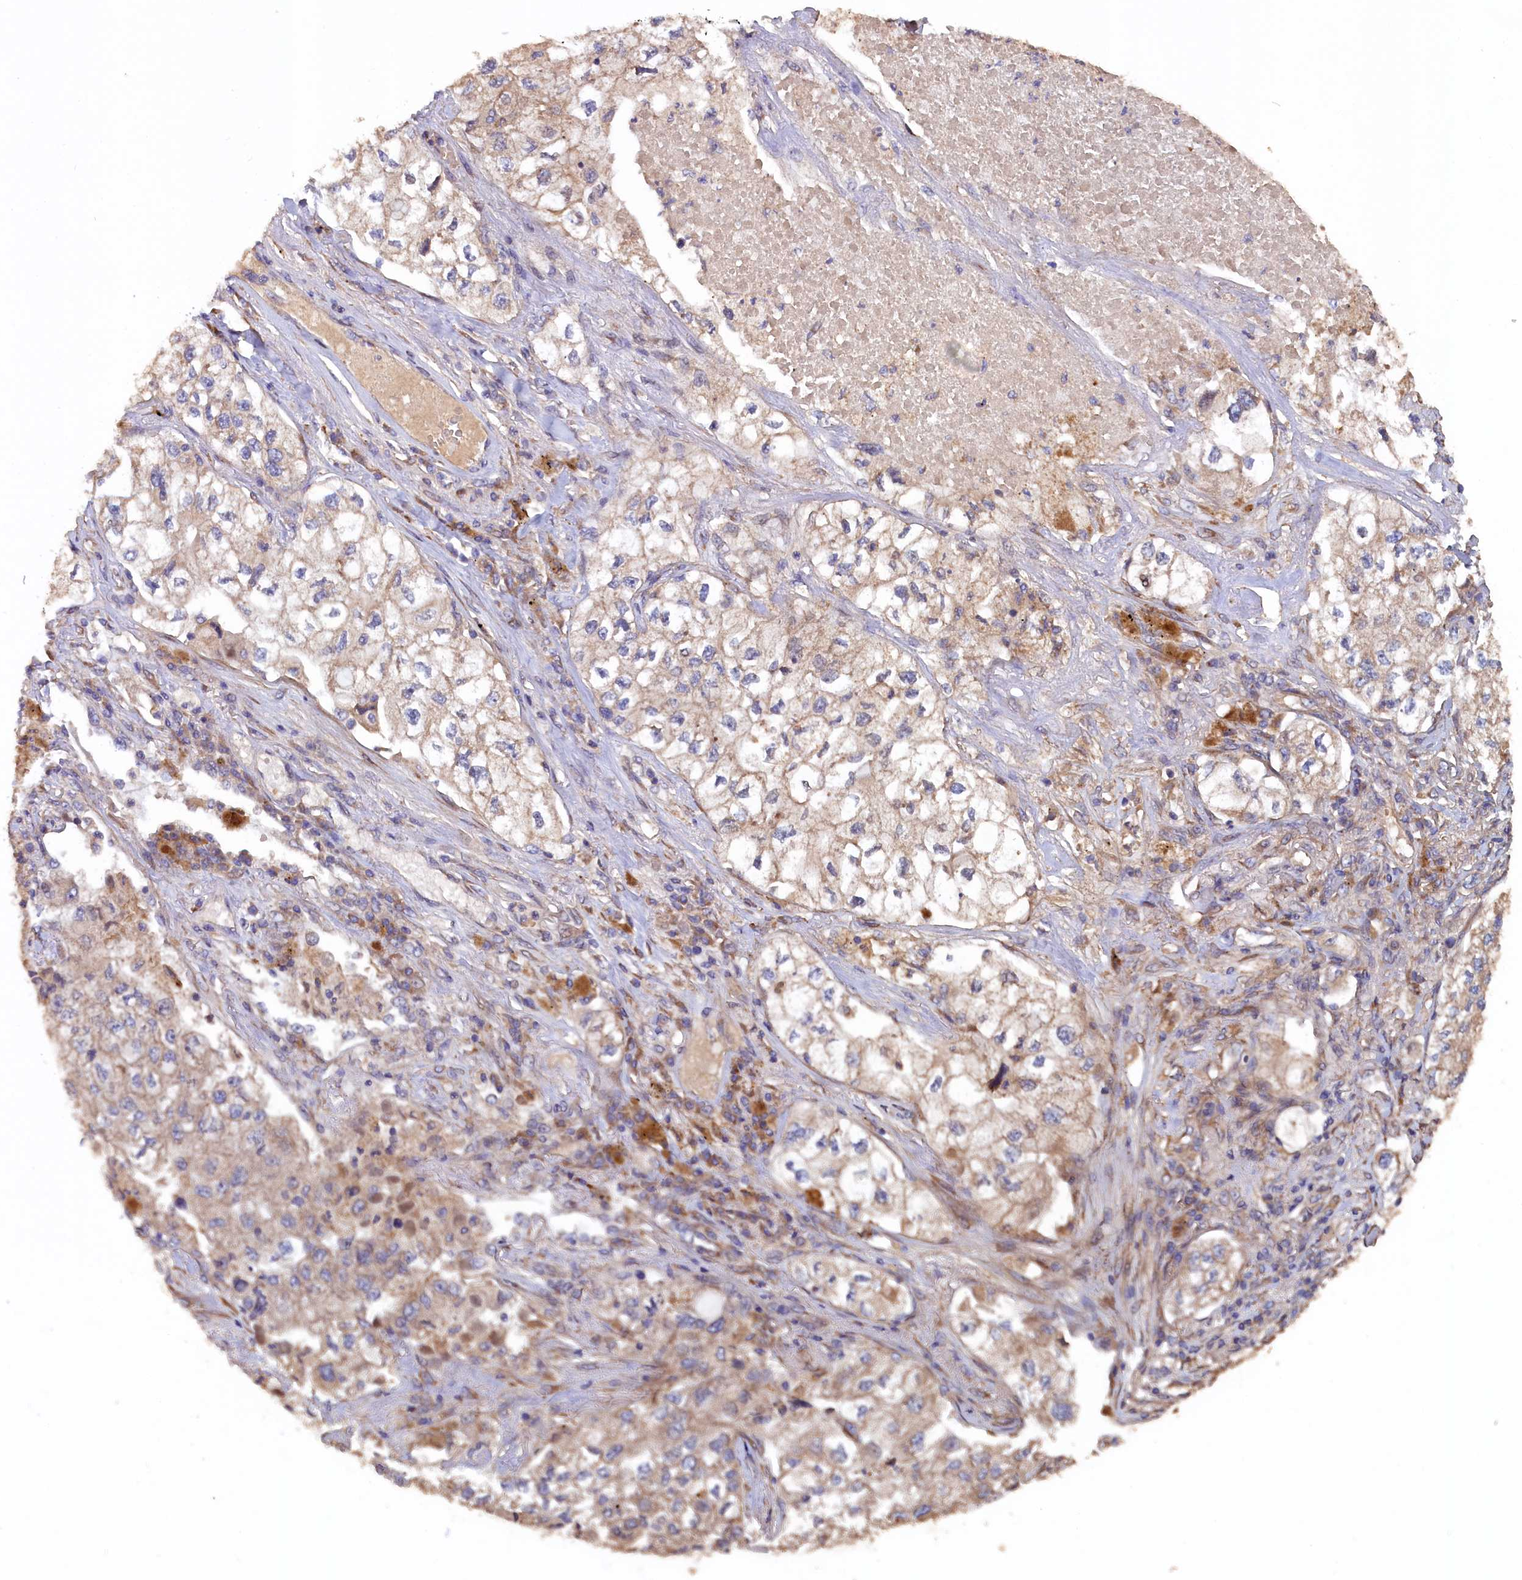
{"staining": {"intensity": "weak", "quantity": "25%-75%", "location": "cytoplasmic/membranous"}, "tissue": "lung cancer", "cell_type": "Tumor cells", "image_type": "cancer", "snomed": [{"axis": "morphology", "description": "Adenocarcinoma, NOS"}, {"axis": "topography", "description": "Lung"}], "caption": "This histopathology image exhibits lung adenocarcinoma stained with immunohistochemistry (IHC) to label a protein in brown. The cytoplasmic/membranous of tumor cells show weak positivity for the protein. Nuclei are counter-stained blue.", "gene": "GREB1L", "patient": {"sex": "male", "age": 63}}